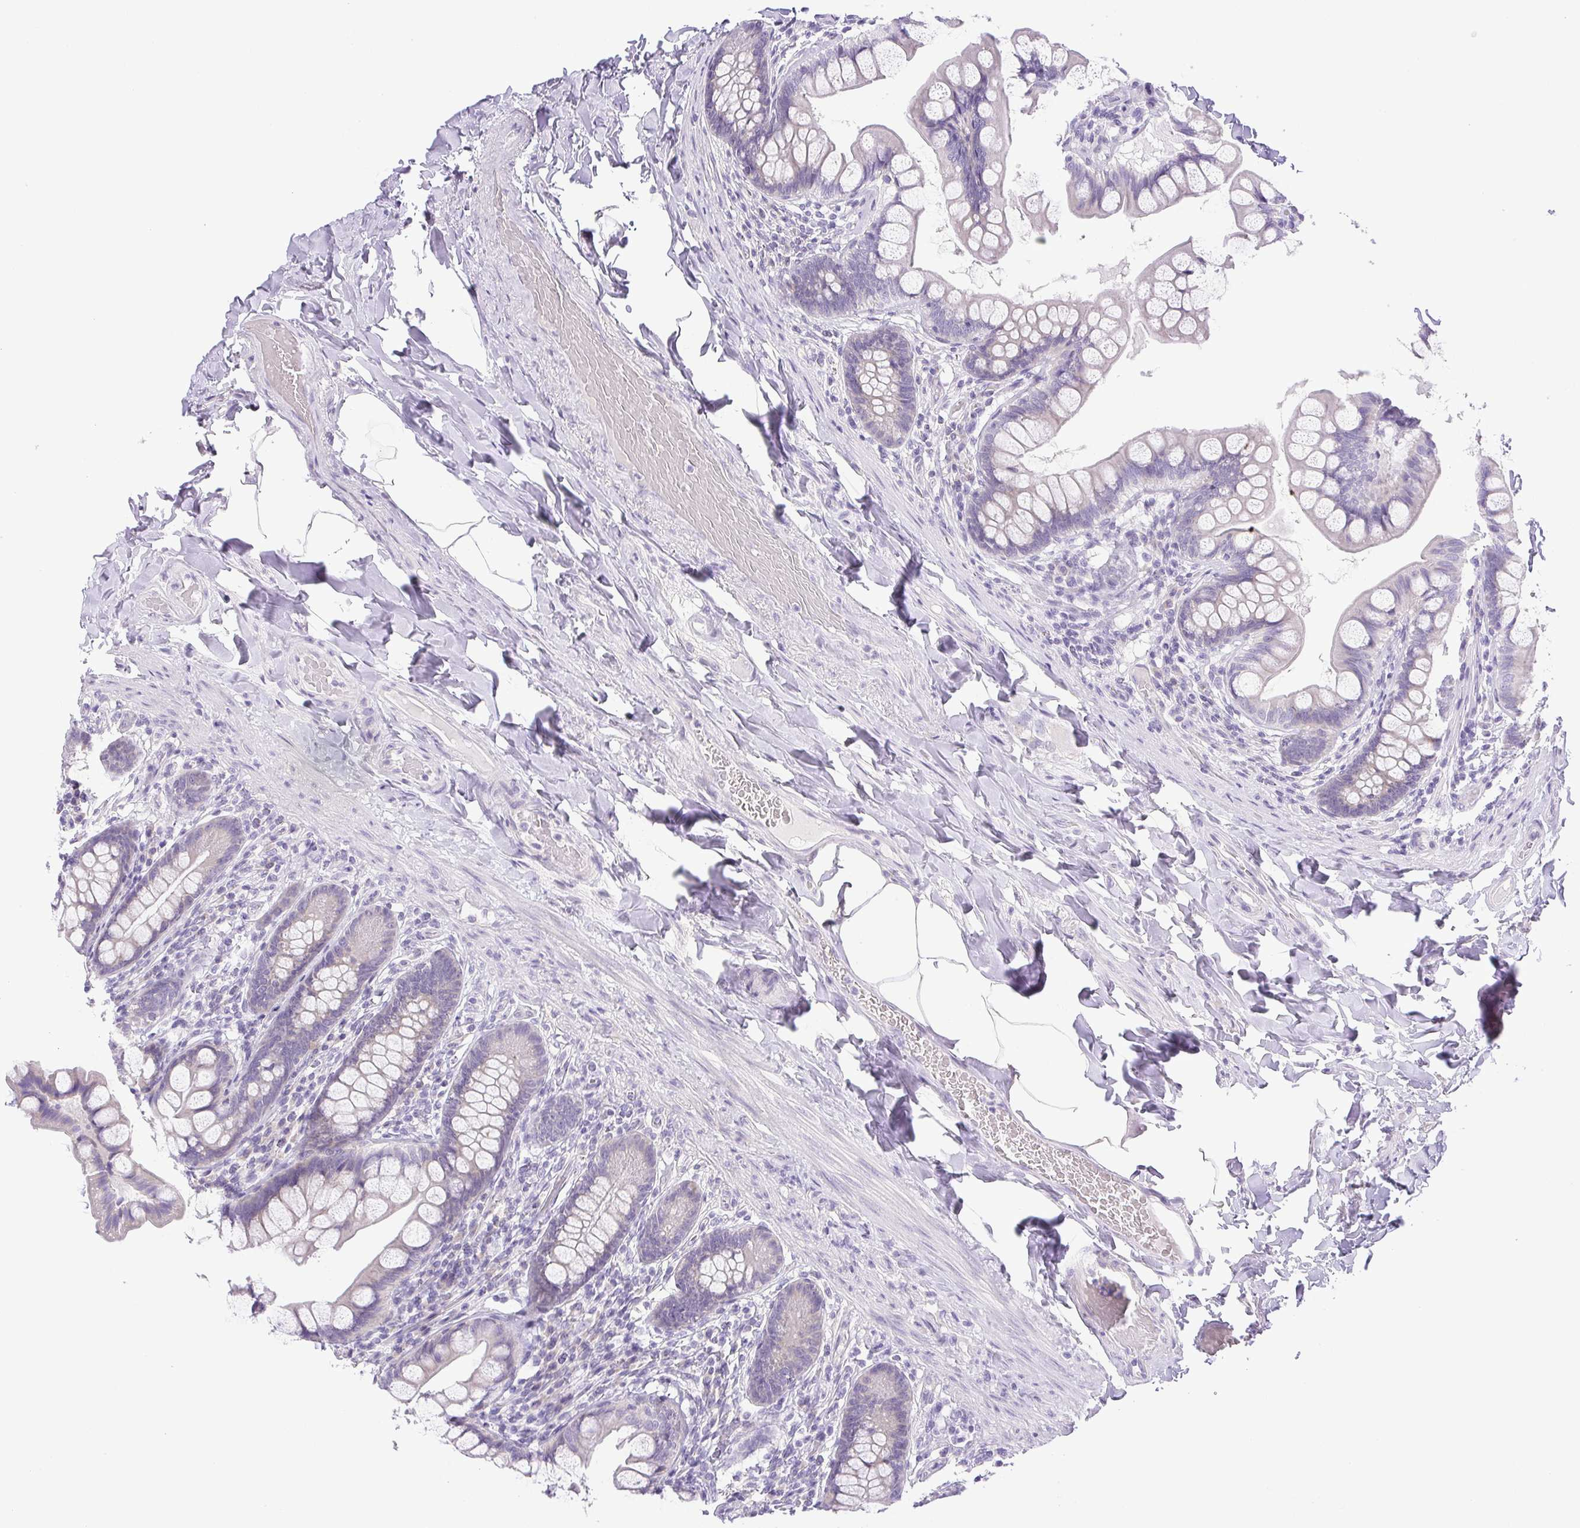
{"staining": {"intensity": "weak", "quantity": "<25%", "location": "cytoplasmic/membranous"}, "tissue": "small intestine", "cell_type": "Glandular cells", "image_type": "normal", "snomed": [{"axis": "morphology", "description": "Normal tissue, NOS"}, {"axis": "topography", "description": "Small intestine"}], "caption": "Human small intestine stained for a protein using IHC displays no expression in glandular cells.", "gene": "PAPPA2", "patient": {"sex": "male", "age": 70}}